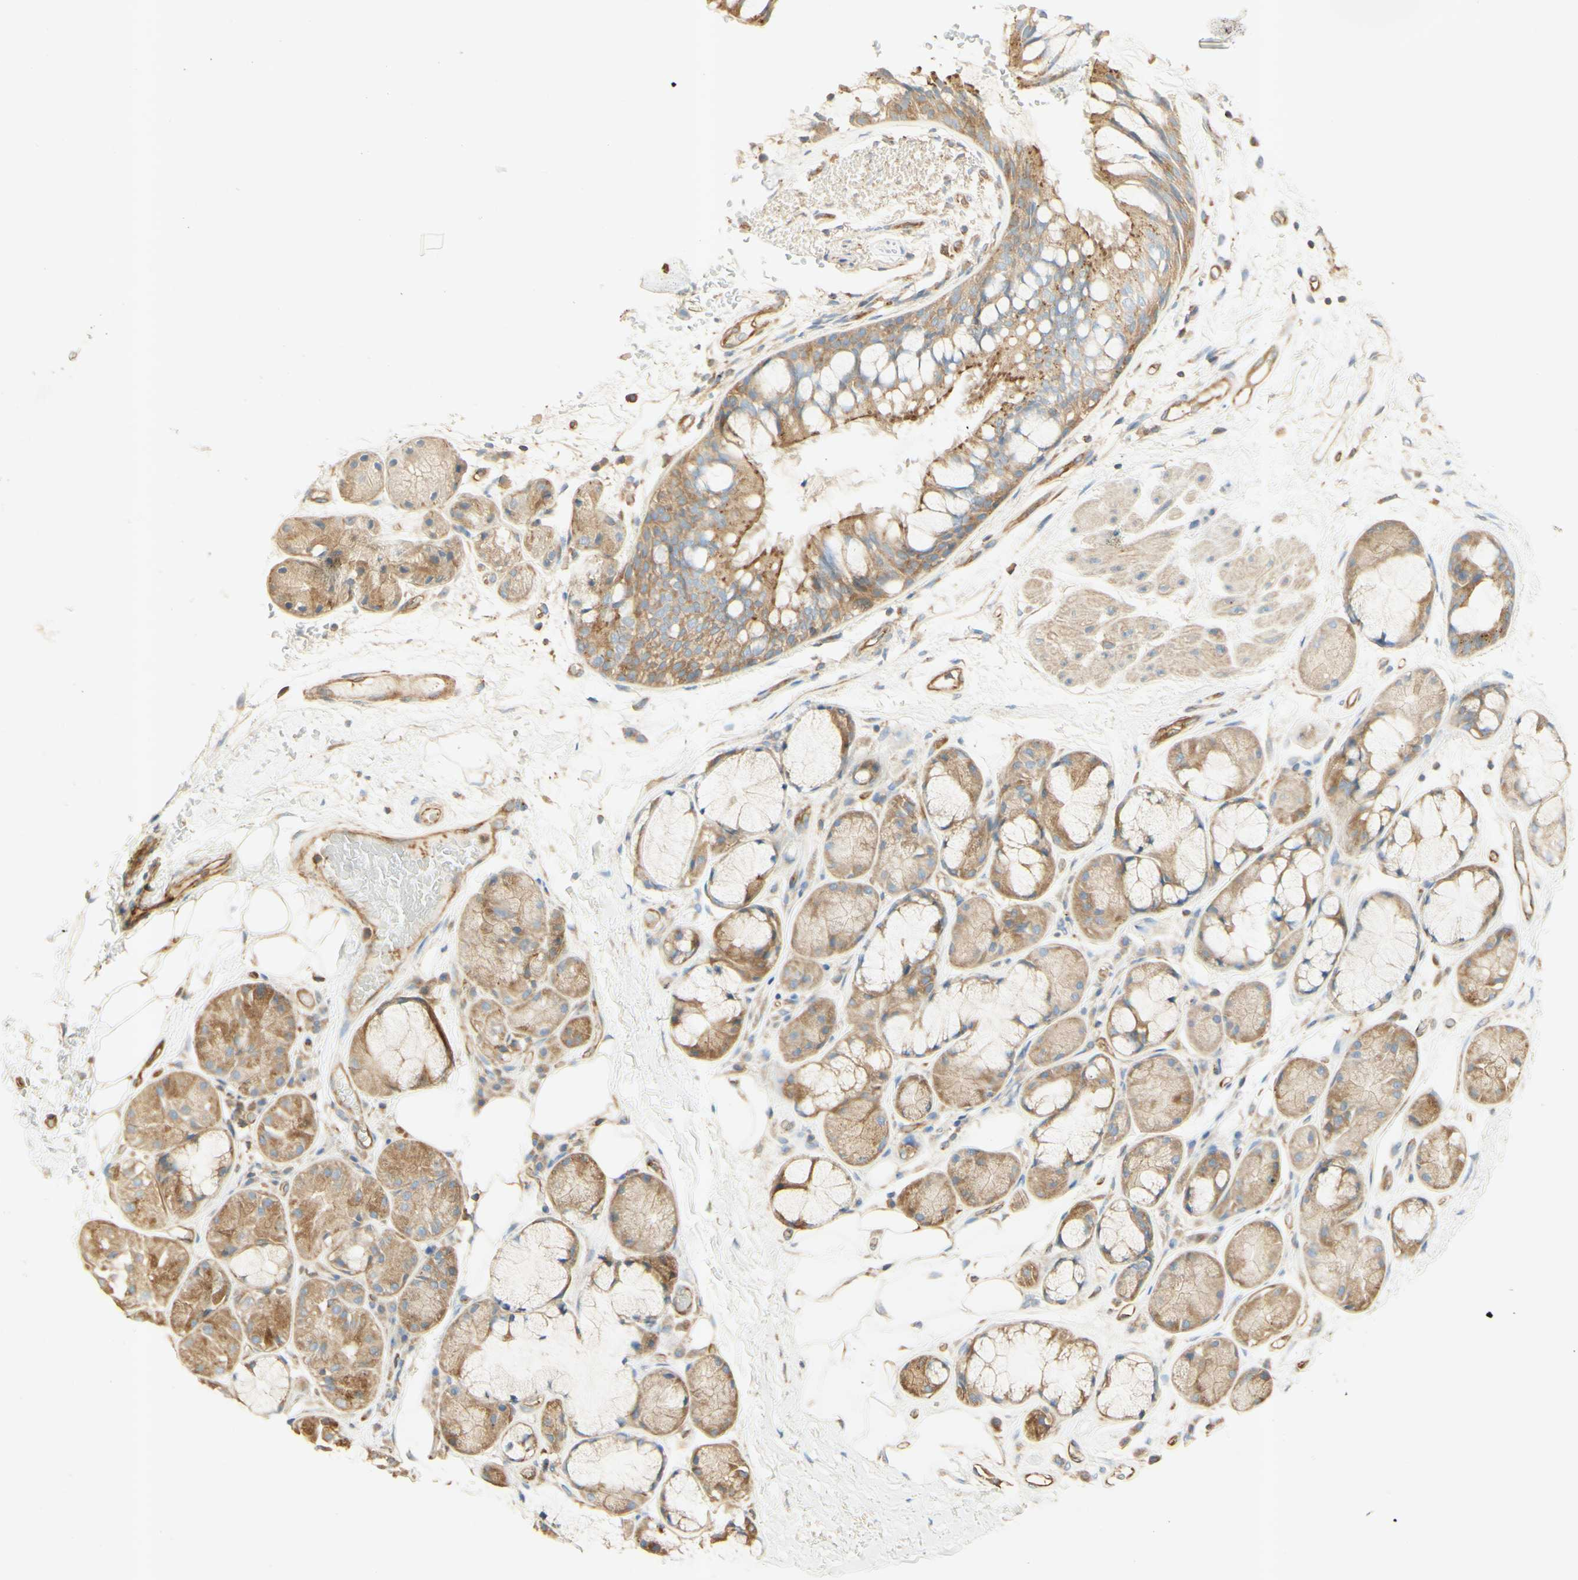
{"staining": {"intensity": "moderate", "quantity": ">75%", "location": "cytoplasmic/membranous"}, "tissue": "bronchus", "cell_type": "Respiratory epithelial cells", "image_type": "normal", "snomed": [{"axis": "morphology", "description": "Normal tissue, NOS"}, {"axis": "topography", "description": "Bronchus"}], "caption": "This micrograph demonstrates unremarkable bronchus stained with immunohistochemistry to label a protein in brown. The cytoplasmic/membranous of respiratory epithelial cells show moderate positivity for the protein. Nuclei are counter-stained blue.", "gene": "IKBKG", "patient": {"sex": "male", "age": 66}}